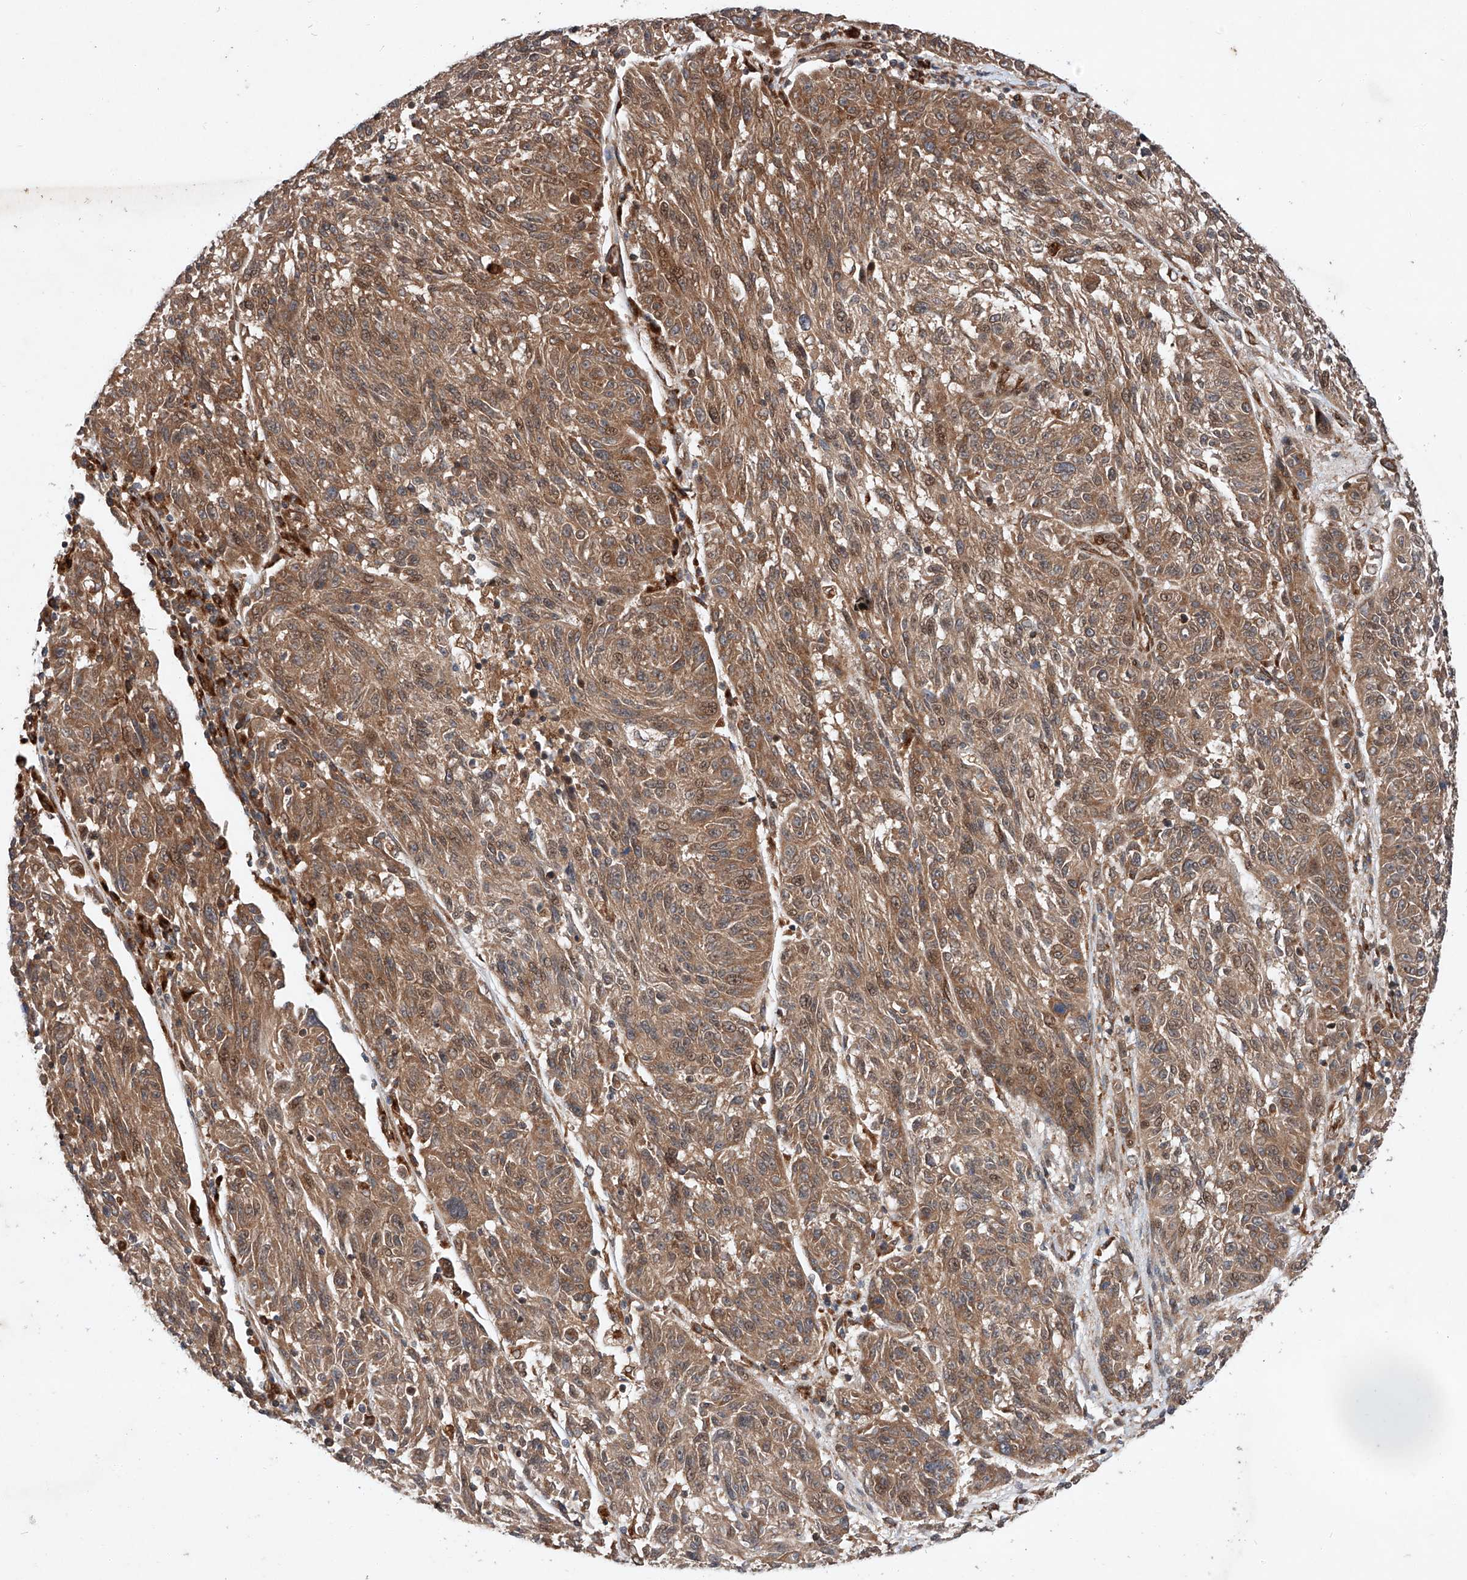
{"staining": {"intensity": "moderate", "quantity": ">75%", "location": "cytoplasmic/membranous,nuclear"}, "tissue": "melanoma", "cell_type": "Tumor cells", "image_type": "cancer", "snomed": [{"axis": "morphology", "description": "Malignant melanoma, NOS"}, {"axis": "topography", "description": "Skin"}], "caption": "Moderate cytoplasmic/membranous and nuclear staining is present in approximately >75% of tumor cells in malignant melanoma.", "gene": "ZFP28", "patient": {"sex": "male", "age": 53}}